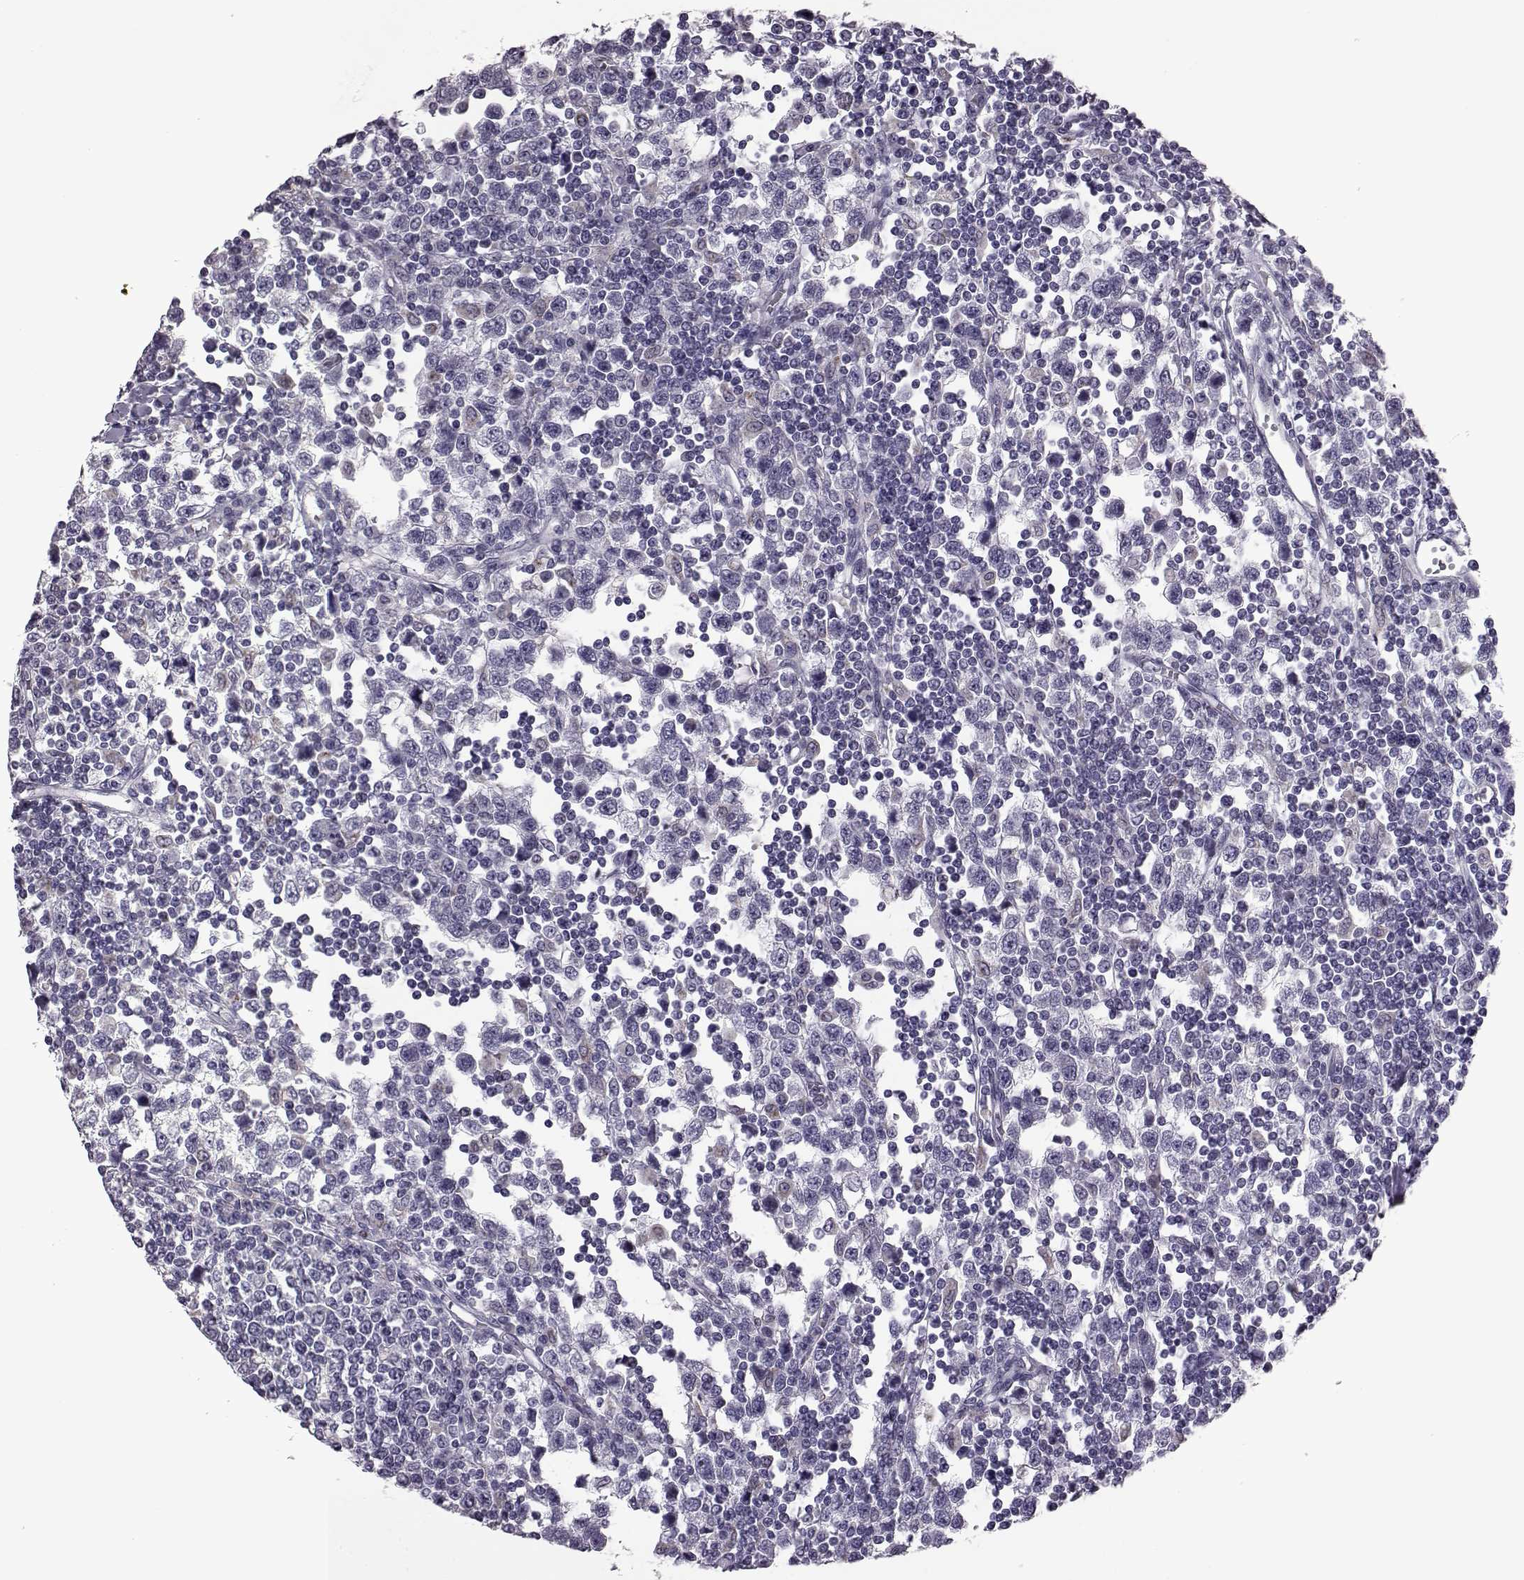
{"staining": {"intensity": "negative", "quantity": "none", "location": "none"}, "tissue": "testis cancer", "cell_type": "Tumor cells", "image_type": "cancer", "snomed": [{"axis": "morphology", "description": "Seminoma, NOS"}, {"axis": "topography", "description": "Testis"}], "caption": "Immunohistochemistry photomicrograph of neoplastic tissue: testis seminoma stained with DAB demonstrates no significant protein staining in tumor cells.", "gene": "PRR9", "patient": {"sex": "male", "age": 34}}